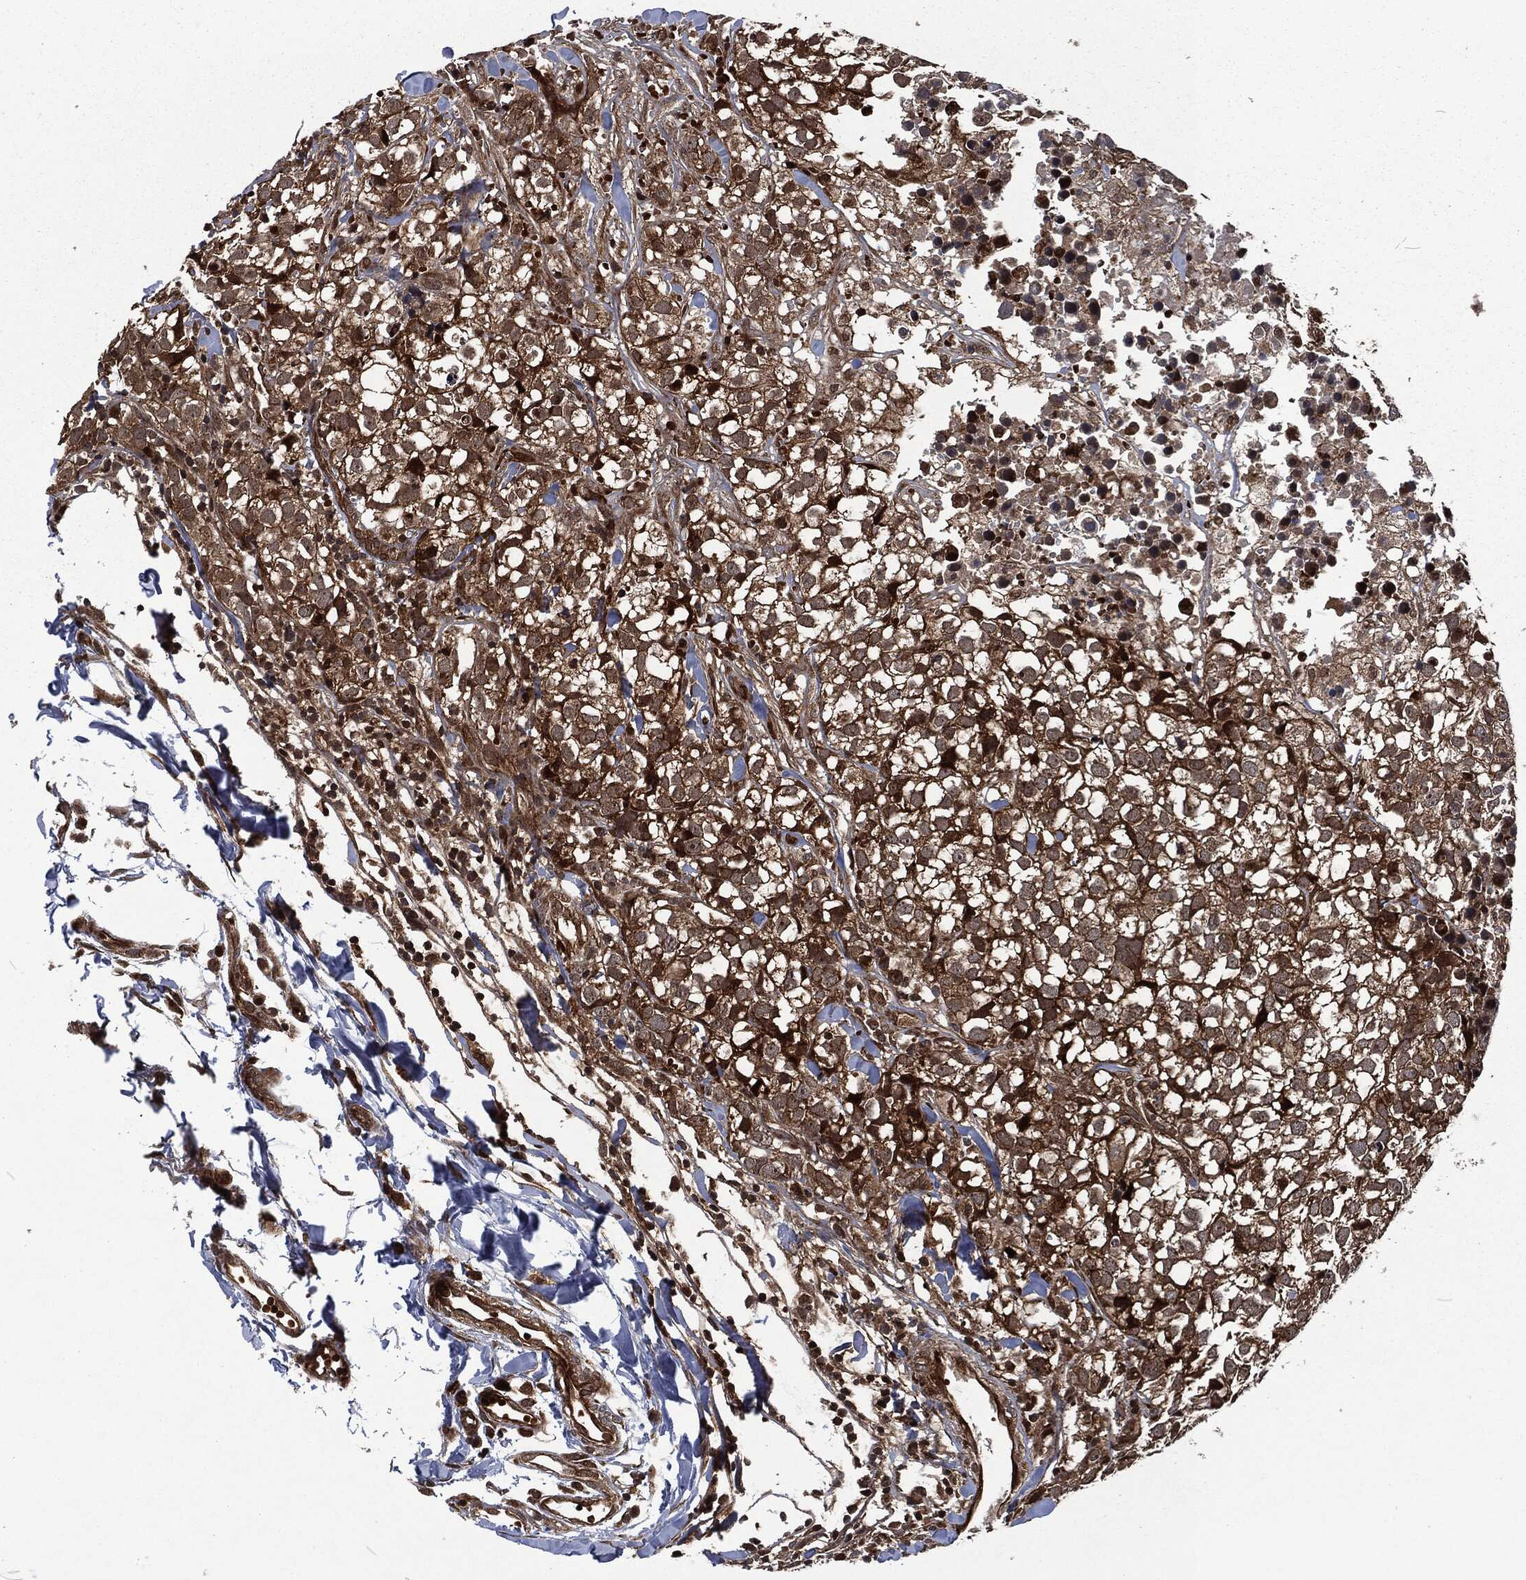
{"staining": {"intensity": "moderate", "quantity": ">75%", "location": "cytoplasmic/membranous"}, "tissue": "breast cancer", "cell_type": "Tumor cells", "image_type": "cancer", "snomed": [{"axis": "morphology", "description": "Duct carcinoma"}, {"axis": "topography", "description": "Breast"}], "caption": "Immunohistochemistry (IHC) (DAB (3,3'-diaminobenzidine)) staining of breast cancer (intraductal carcinoma) displays moderate cytoplasmic/membranous protein positivity in approximately >75% of tumor cells. (DAB IHC, brown staining for protein, blue staining for nuclei).", "gene": "CMPK2", "patient": {"sex": "female", "age": 30}}